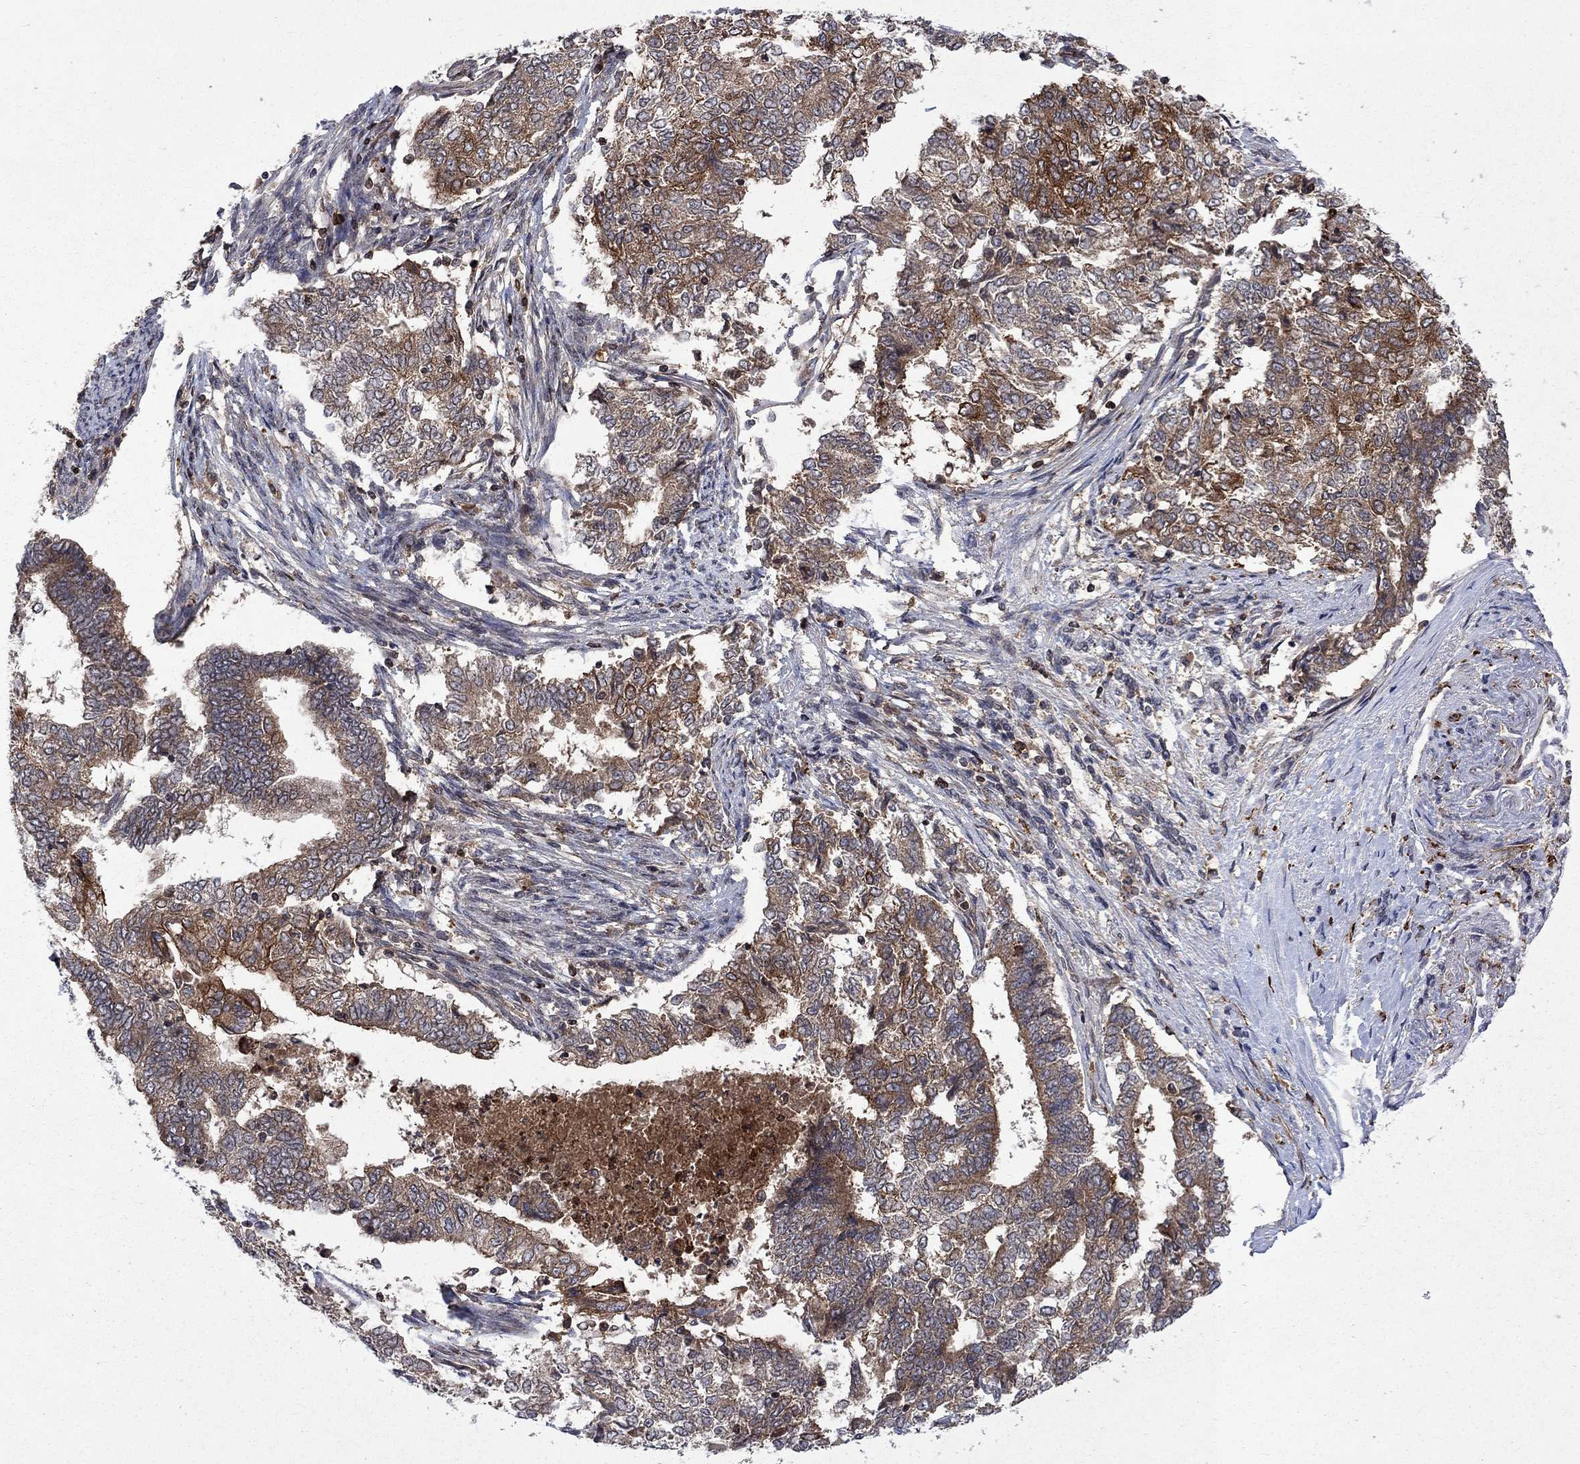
{"staining": {"intensity": "moderate", "quantity": "25%-75%", "location": "cytoplasmic/membranous"}, "tissue": "endometrial cancer", "cell_type": "Tumor cells", "image_type": "cancer", "snomed": [{"axis": "morphology", "description": "Adenocarcinoma, NOS"}, {"axis": "topography", "description": "Endometrium"}], "caption": "DAB immunohistochemical staining of human endometrial adenocarcinoma shows moderate cytoplasmic/membranous protein positivity in approximately 25%-75% of tumor cells.", "gene": "TMEM33", "patient": {"sex": "female", "age": 65}}